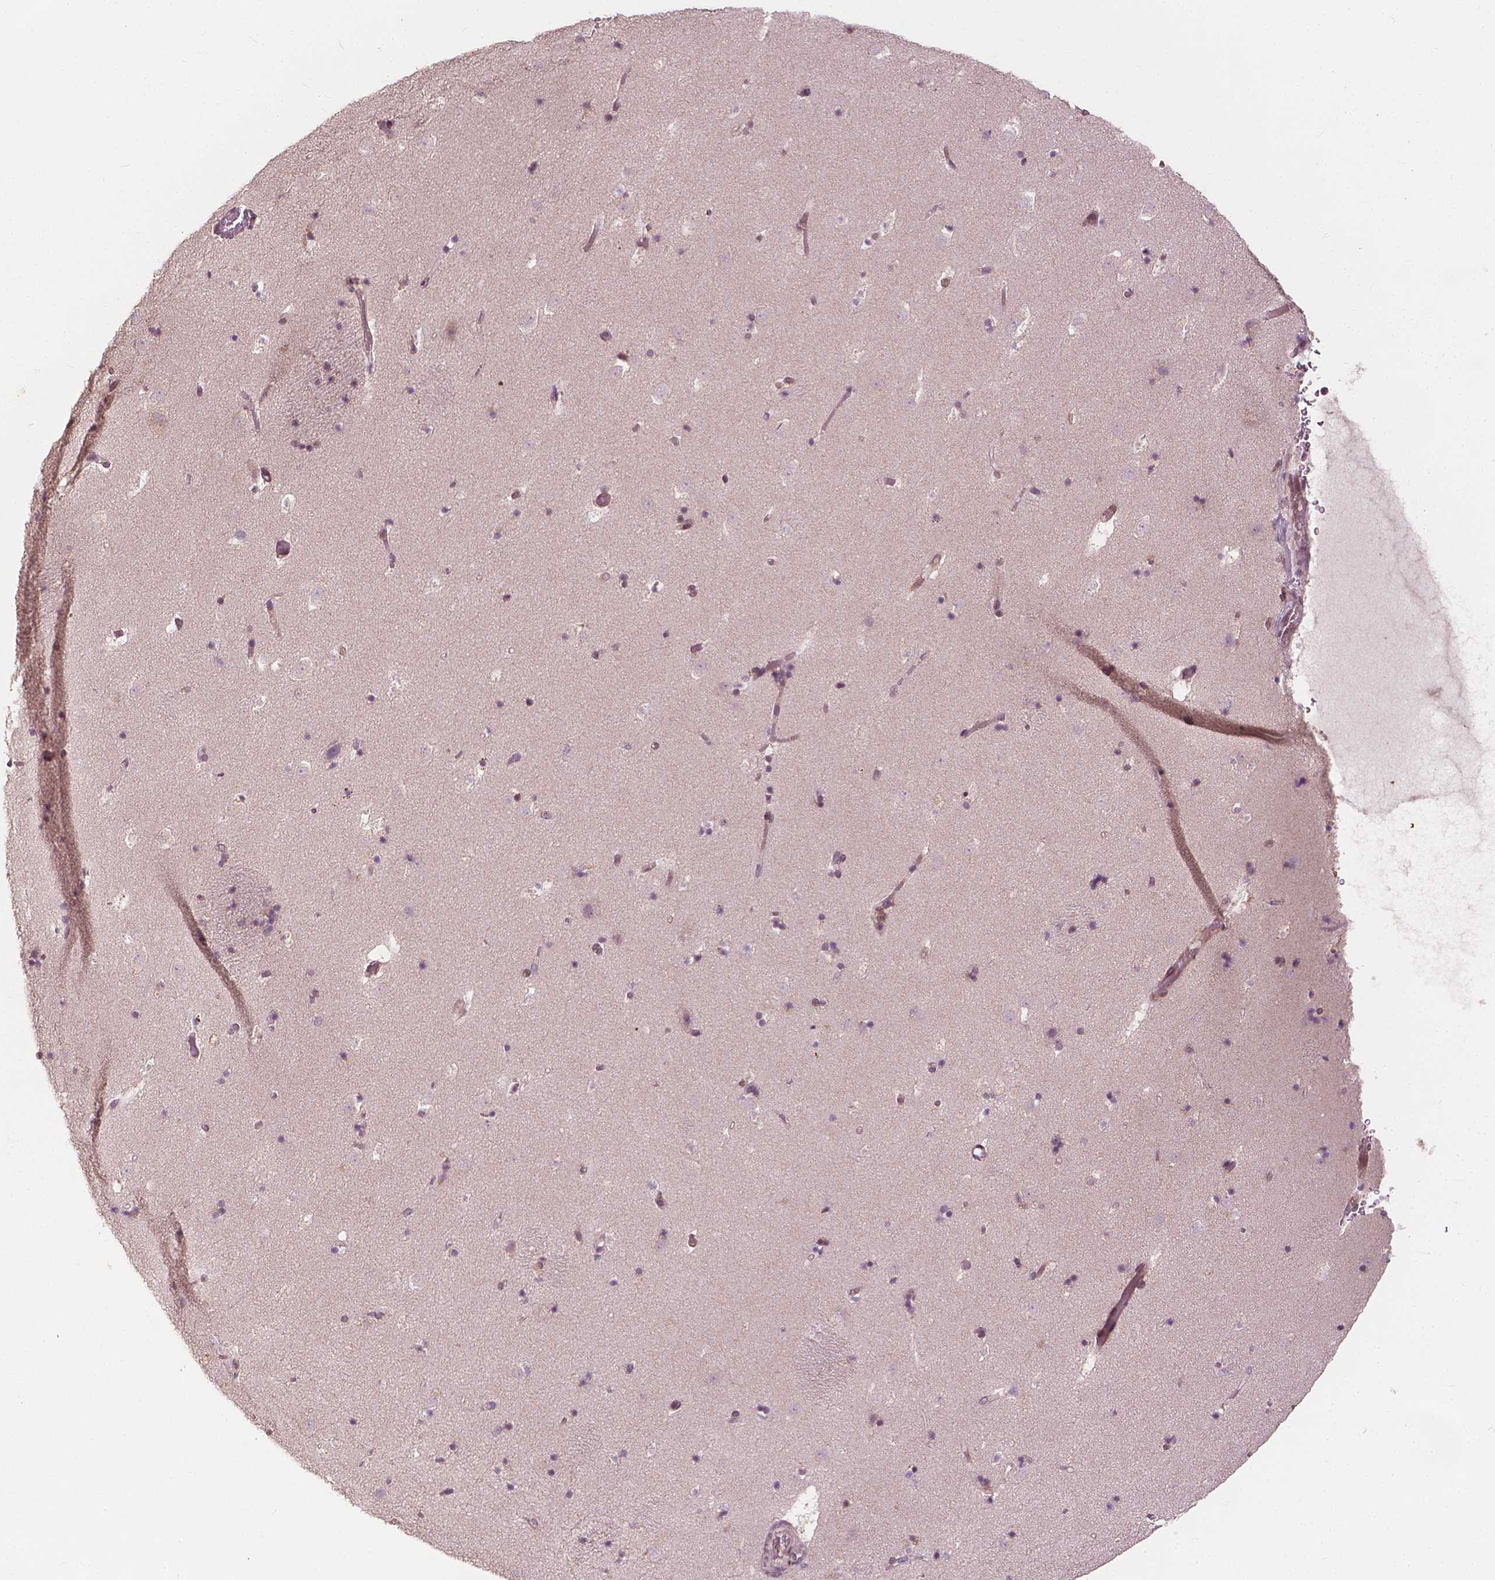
{"staining": {"intensity": "negative", "quantity": "none", "location": "none"}, "tissue": "caudate", "cell_type": "Glial cells", "image_type": "normal", "snomed": [{"axis": "morphology", "description": "Normal tissue, NOS"}, {"axis": "topography", "description": "Lateral ventricle wall"}], "caption": "Immunohistochemistry (IHC) image of benign caudate stained for a protein (brown), which displays no expression in glial cells. (Immunohistochemistry, brightfield microscopy, high magnification).", "gene": "G3BP1", "patient": {"sex": "female", "age": 42}}